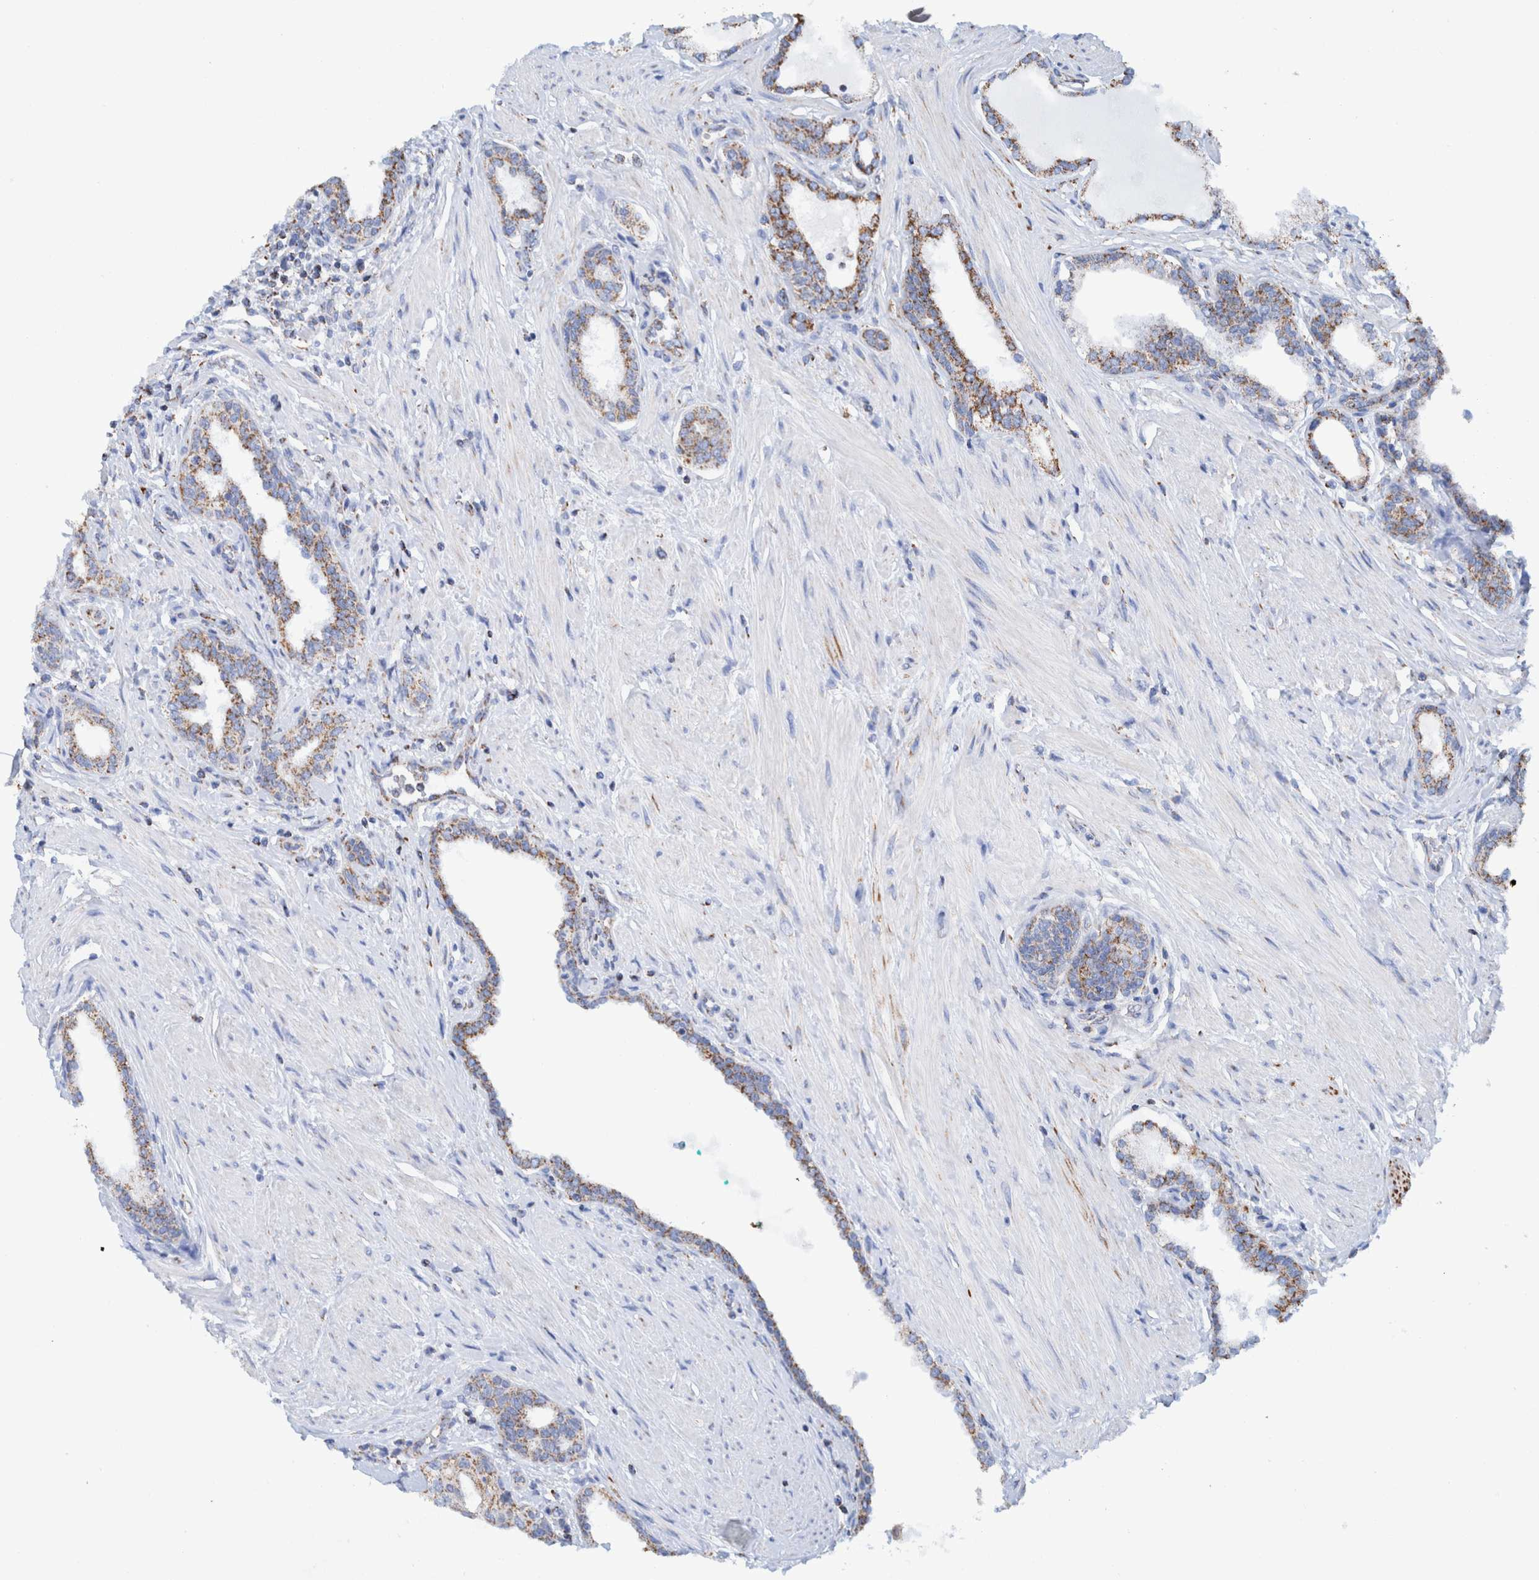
{"staining": {"intensity": "moderate", "quantity": ">75%", "location": "cytoplasmic/membranous"}, "tissue": "prostate cancer", "cell_type": "Tumor cells", "image_type": "cancer", "snomed": [{"axis": "morphology", "description": "Adenocarcinoma, High grade"}, {"axis": "topography", "description": "Prostate"}], "caption": "Prostate adenocarcinoma (high-grade) was stained to show a protein in brown. There is medium levels of moderate cytoplasmic/membranous staining in about >75% of tumor cells.", "gene": "DECR1", "patient": {"sex": "male", "age": 52}}